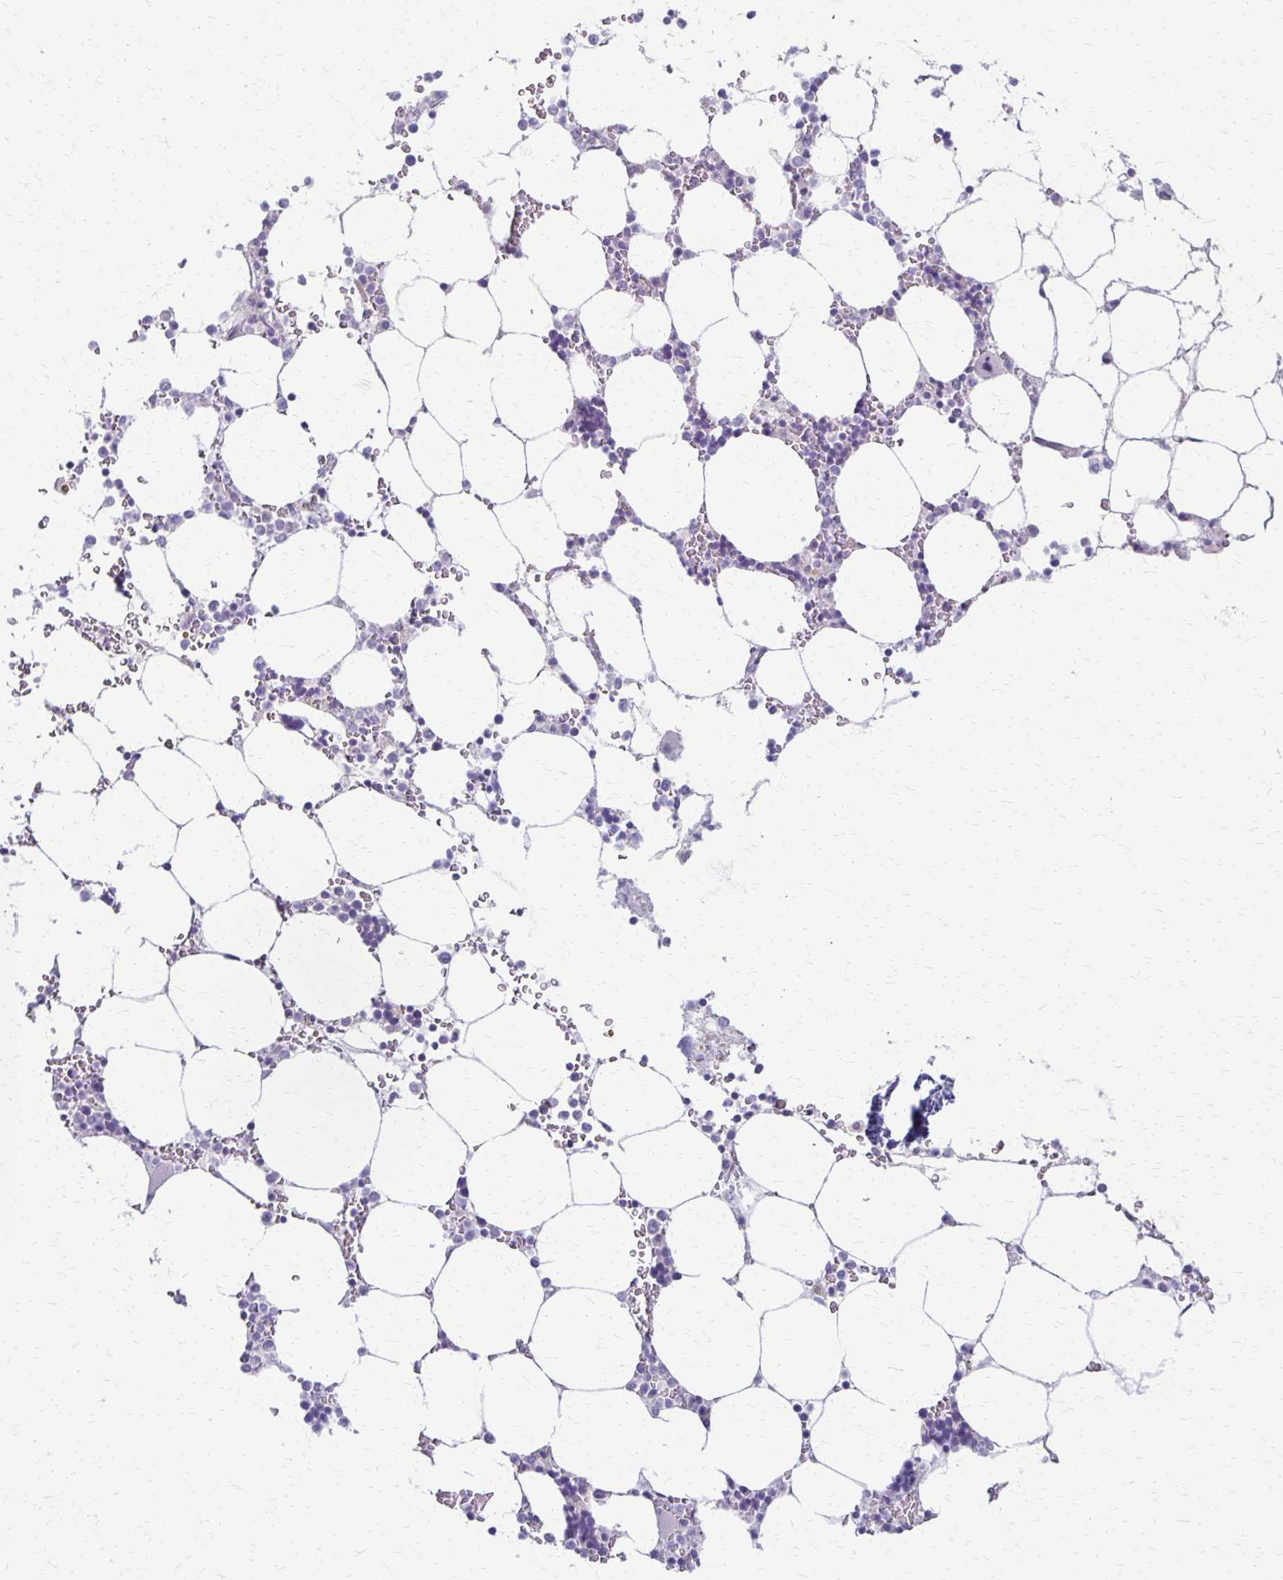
{"staining": {"intensity": "negative", "quantity": "none", "location": "none"}, "tissue": "bone marrow", "cell_type": "Hematopoietic cells", "image_type": "normal", "snomed": [{"axis": "morphology", "description": "Normal tissue, NOS"}, {"axis": "topography", "description": "Bone marrow"}], "caption": "An immunohistochemistry image of benign bone marrow is shown. There is no staining in hematopoietic cells of bone marrow.", "gene": "RHOC", "patient": {"sex": "male", "age": 64}}